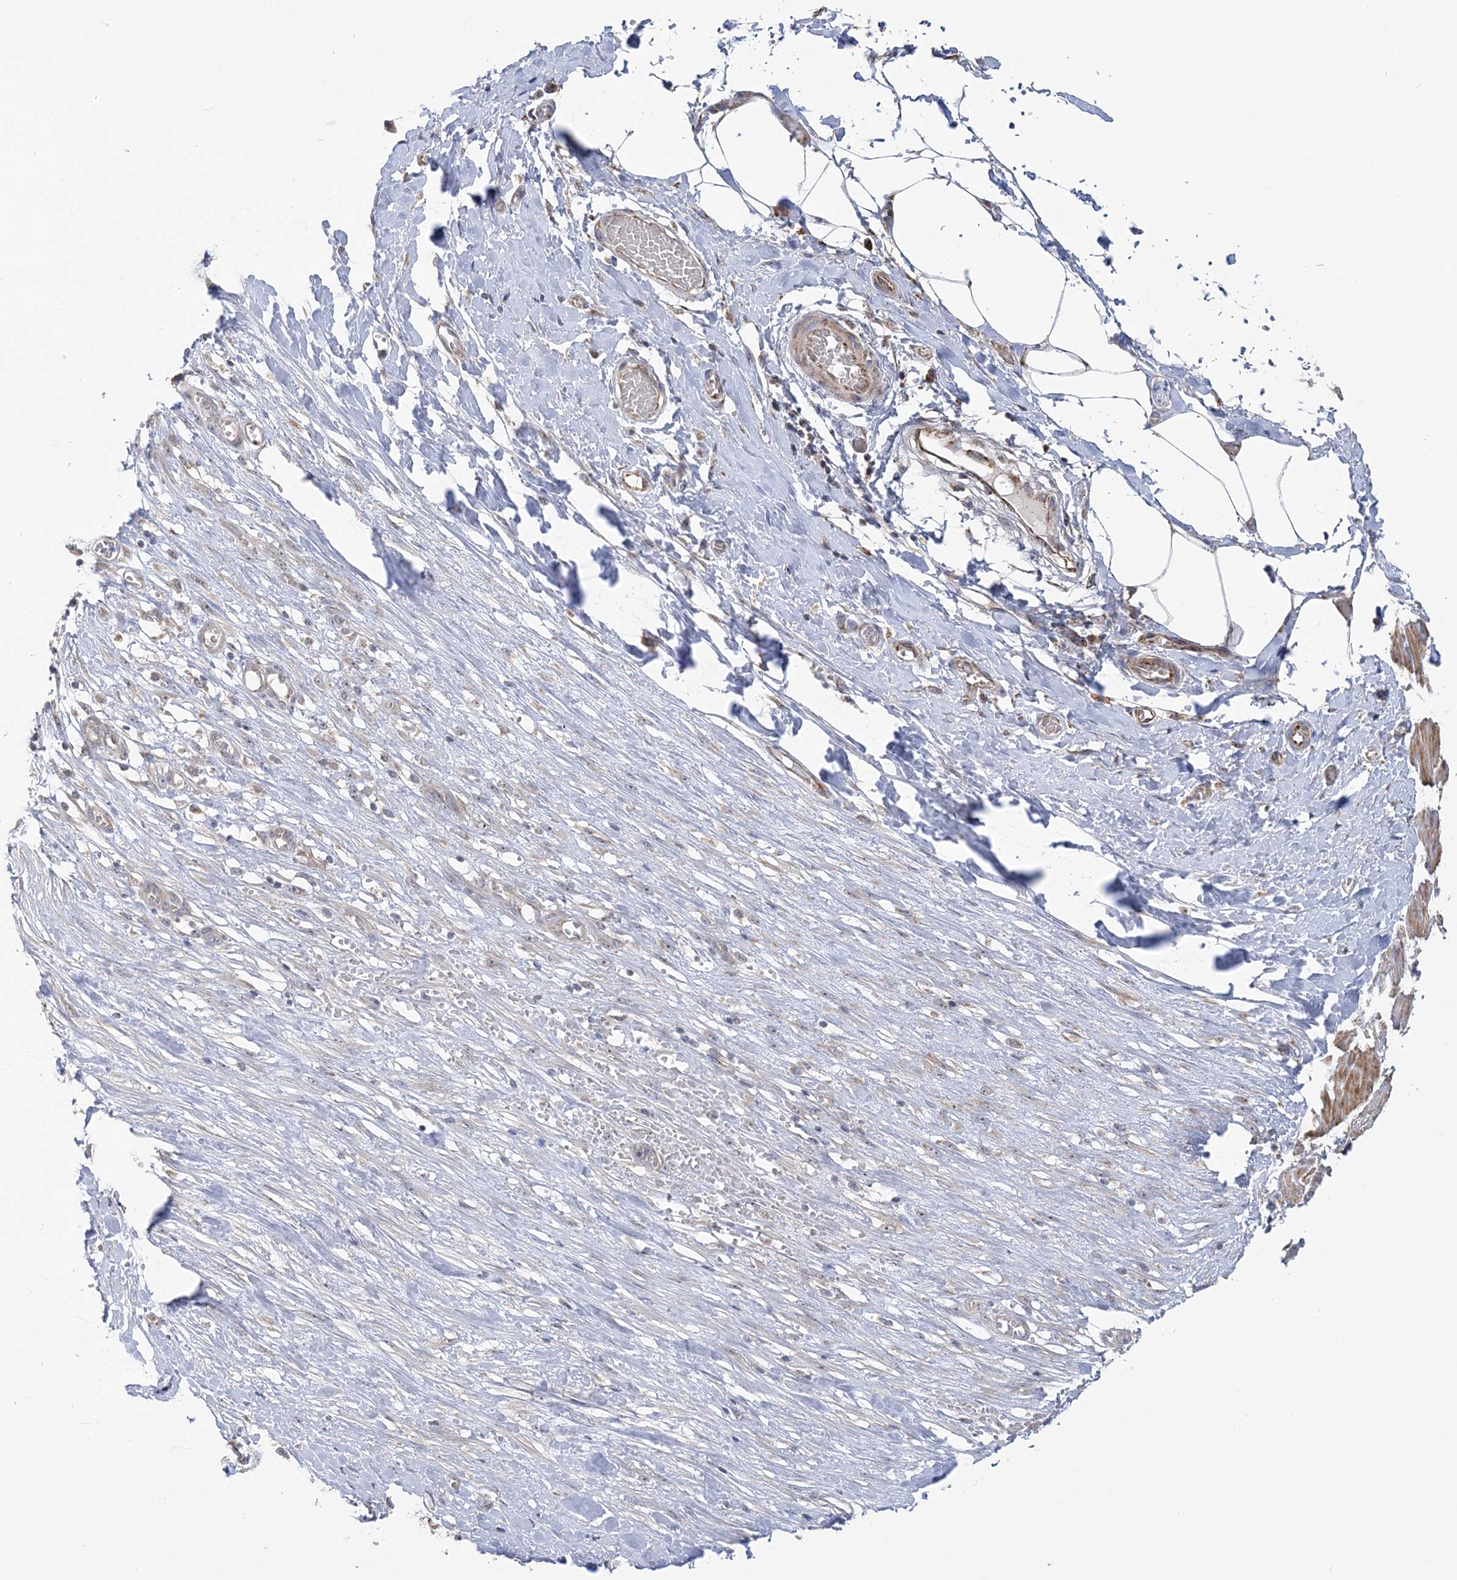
{"staining": {"intensity": "moderate", "quantity": ">75%", "location": "cytoplasmic/membranous"}, "tissue": "smooth muscle", "cell_type": "Smooth muscle cells", "image_type": "normal", "snomed": [{"axis": "morphology", "description": "Normal tissue, NOS"}, {"axis": "morphology", "description": "Adenocarcinoma, NOS"}, {"axis": "topography", "description": "Colon"}, {"axis": "topography", "description": "Peripheral nerve tissue"}], "caption": "Immunohistochemistry of unremarkable smooth muscle reveals medium levels of moderate cytoplasmic/membranous staining in approximately >75% of smooth muscle cells.", "gene": "MMADHC", "patient": {"sex": "male", "age": 14}}